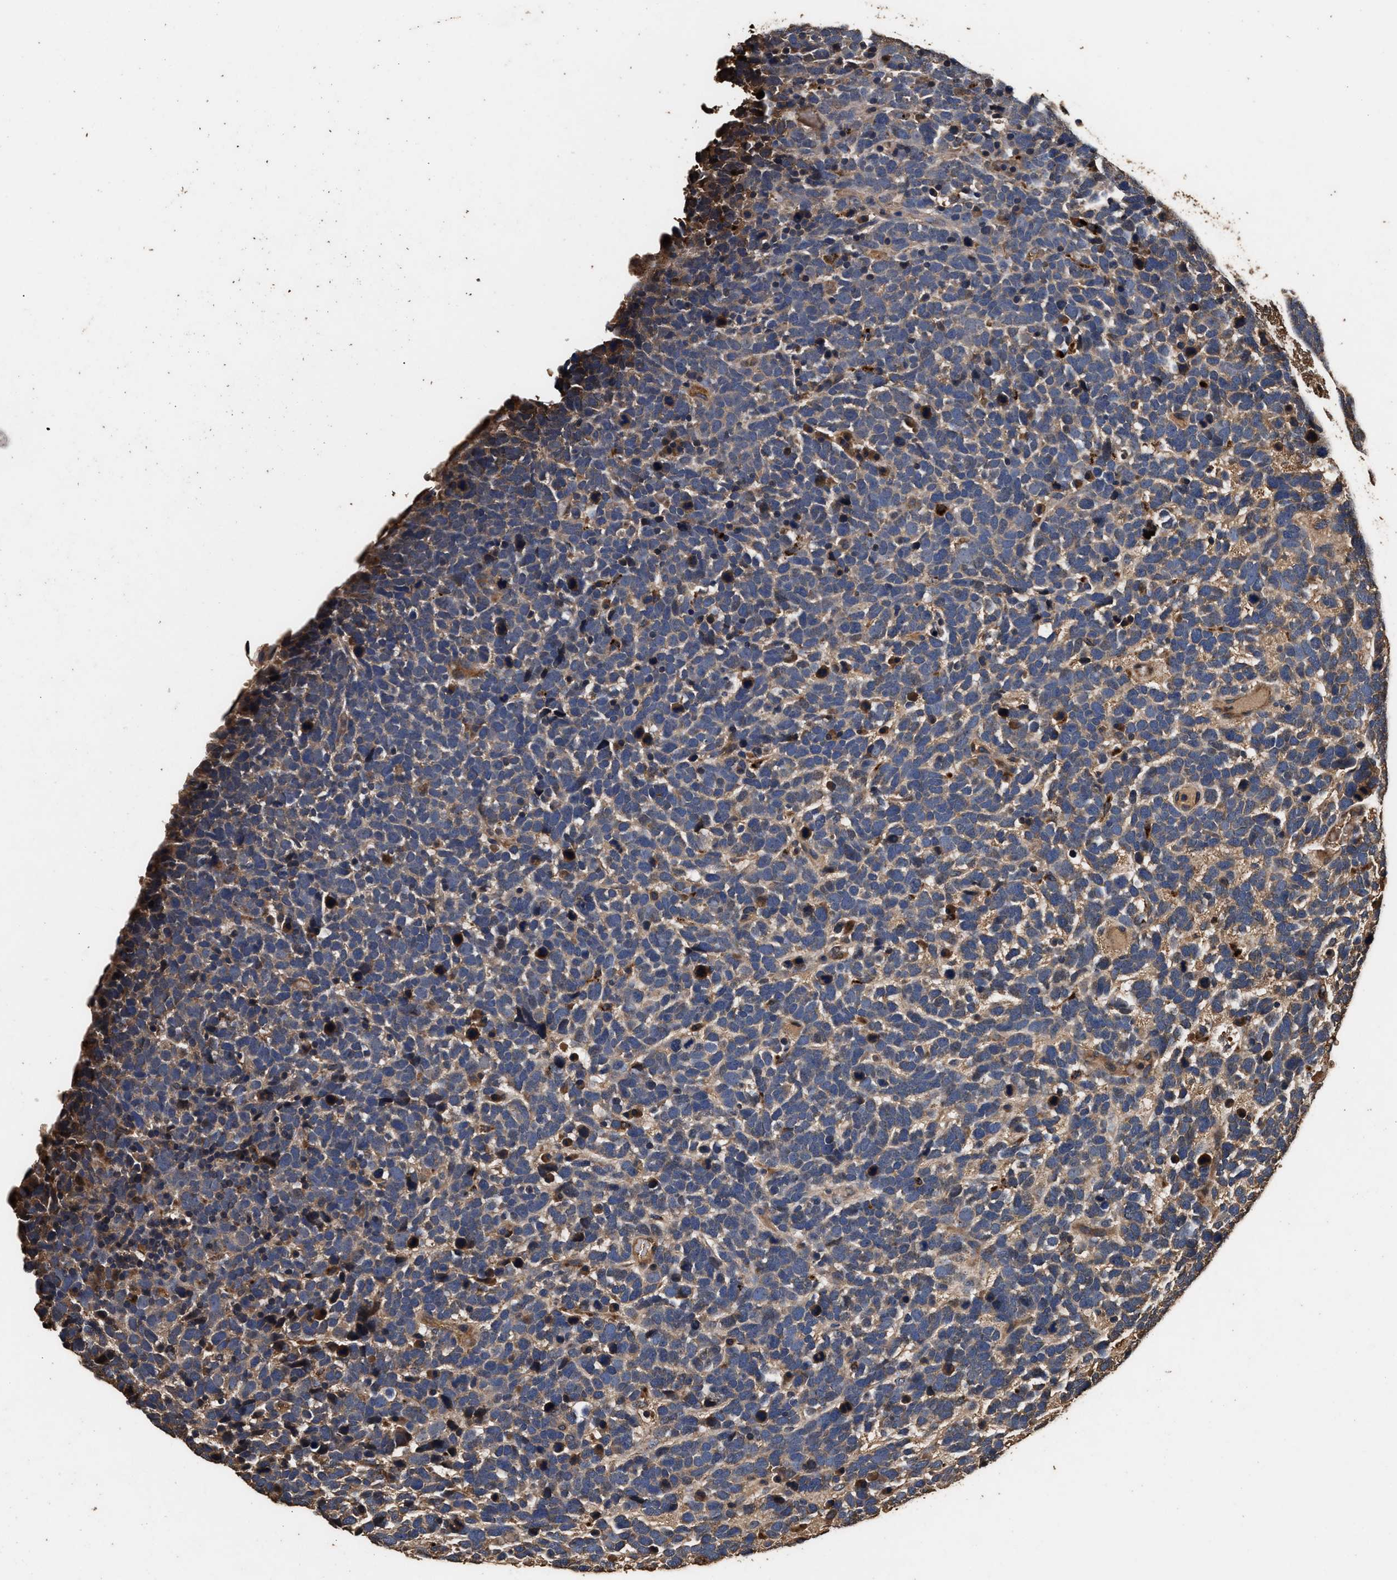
{"staining": {"intensity": "weak", "quantity": "25%-75%", "location": "cytoplasmic/membranous"}, "tissue": "urothelial cancer", "cell_type": "Tumor cells", "image_type": "cancer", "snomed": [{"axis": "morphology", "description": "Urothelial carcinoma, High grade"}, {"axis": "topography", "description": "Urinary bladder"}], "caption": "A high-resolution photomicrograph shows IHC staining of high-grade urothelial carcinoma, which shows weak cytoplasmic/membranous staining in about 25%-75% of tumor cells. The protein of interest is stained brown, and the nuclei are stained in blue (DAB (3,3'-diaminobenzidine) IHC with brightfield microscopy, high magnification).", "gene": "KYAT1", "patient": {"sex": "female", "age": 82}}